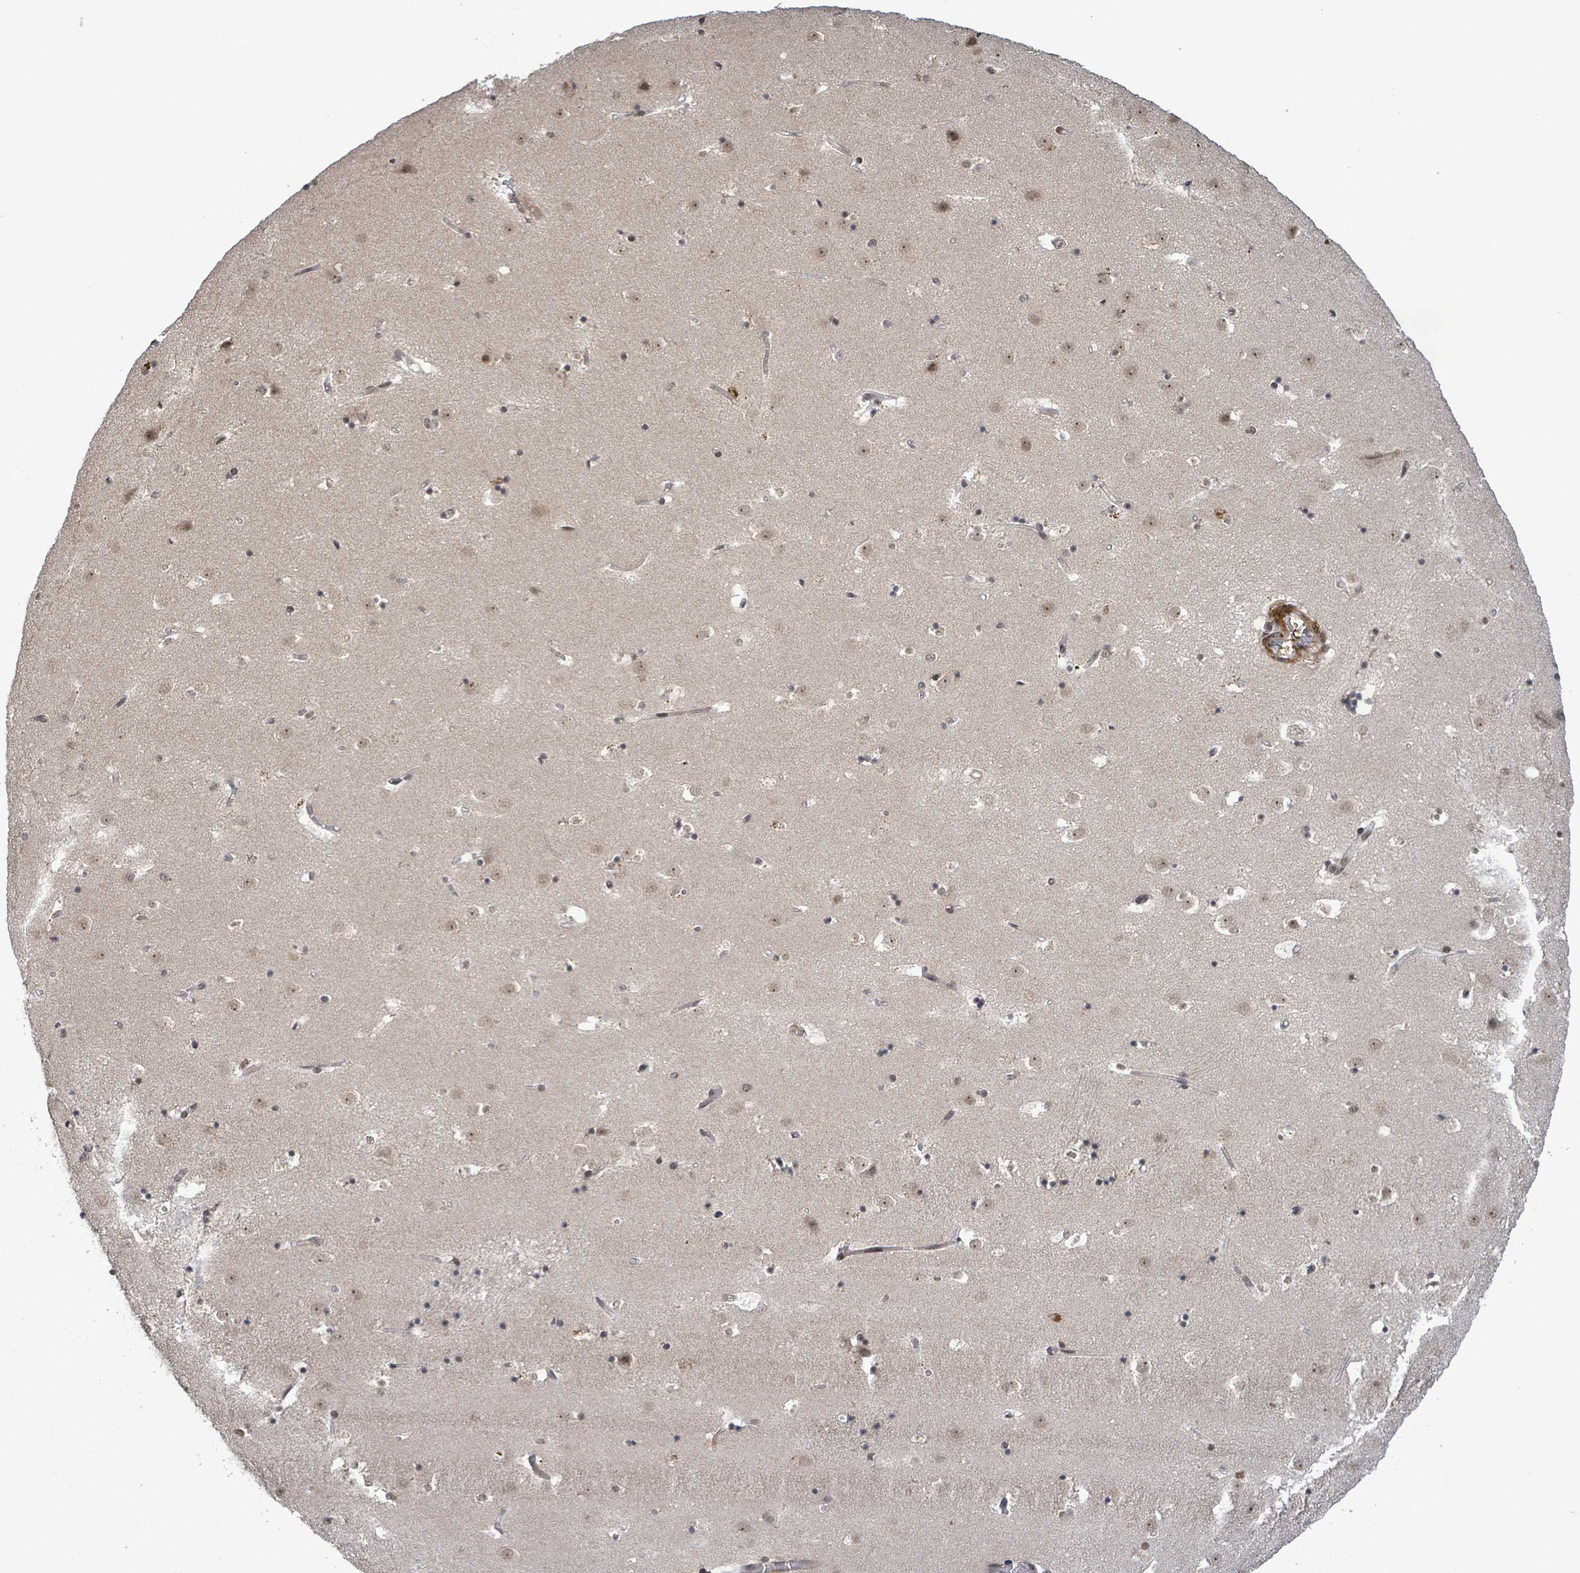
{"staining": {"intensity": "weak", "quantity": "25%-75%", "location": "nuclear"}, "tissue": "caudate", "cell_type": "Glial cells", "image_type": "normal", "snomed": [{"axis": "morphology", "description": "Normal tissue, NOS"}, {"axis": "topography", "description": "Lateral ventricle wall"}], "caption": "Brown immunohistochemical staining in normal caudate demonstrates weak nuclear positivity in approximately 25%-75% of glial cells.", "gene": "AMMECR1", "patient": {"sex": "male", "age": 58}}